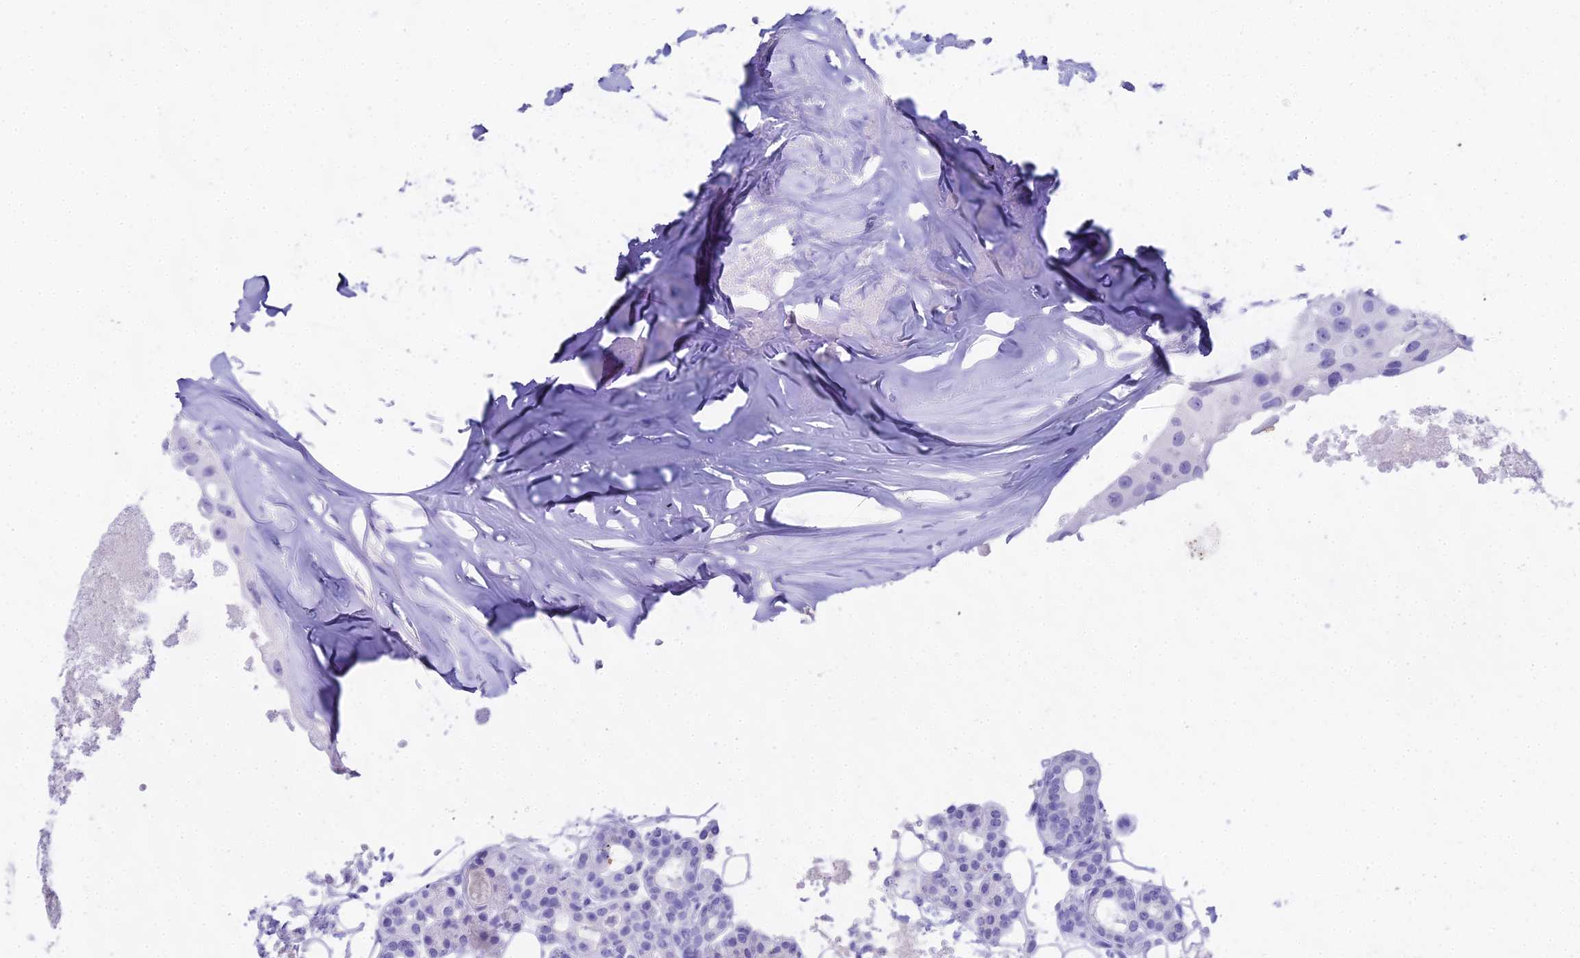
{"staining": {"intensity": "negative", "quantity": "none", "location": "none"}, "tissue": "head and neck cancer", "cell_type": "Tumor cells", "image_type": "cancer", "snomed": [{"axis": "morphology", "description": "Adenocarcinoma, NOS"}, {"axis": "morphology", "description": "Adenocarcinoma, metastatic, NOS"}, {"axis": "topography", "description": "Head-Neck"}], "caption": "Immunohistochemistry of human metastatic adenocarcinoma (head and neck) demonstrates no positivity in tumor cells. Brightfield microscopy of immunohistochemistry (IHC) stained with DAB (brown) and hematoxylin (blue), captured at high magnification.", "gene": "CGB2", "patient": {"sex": "male", "age": 75}}